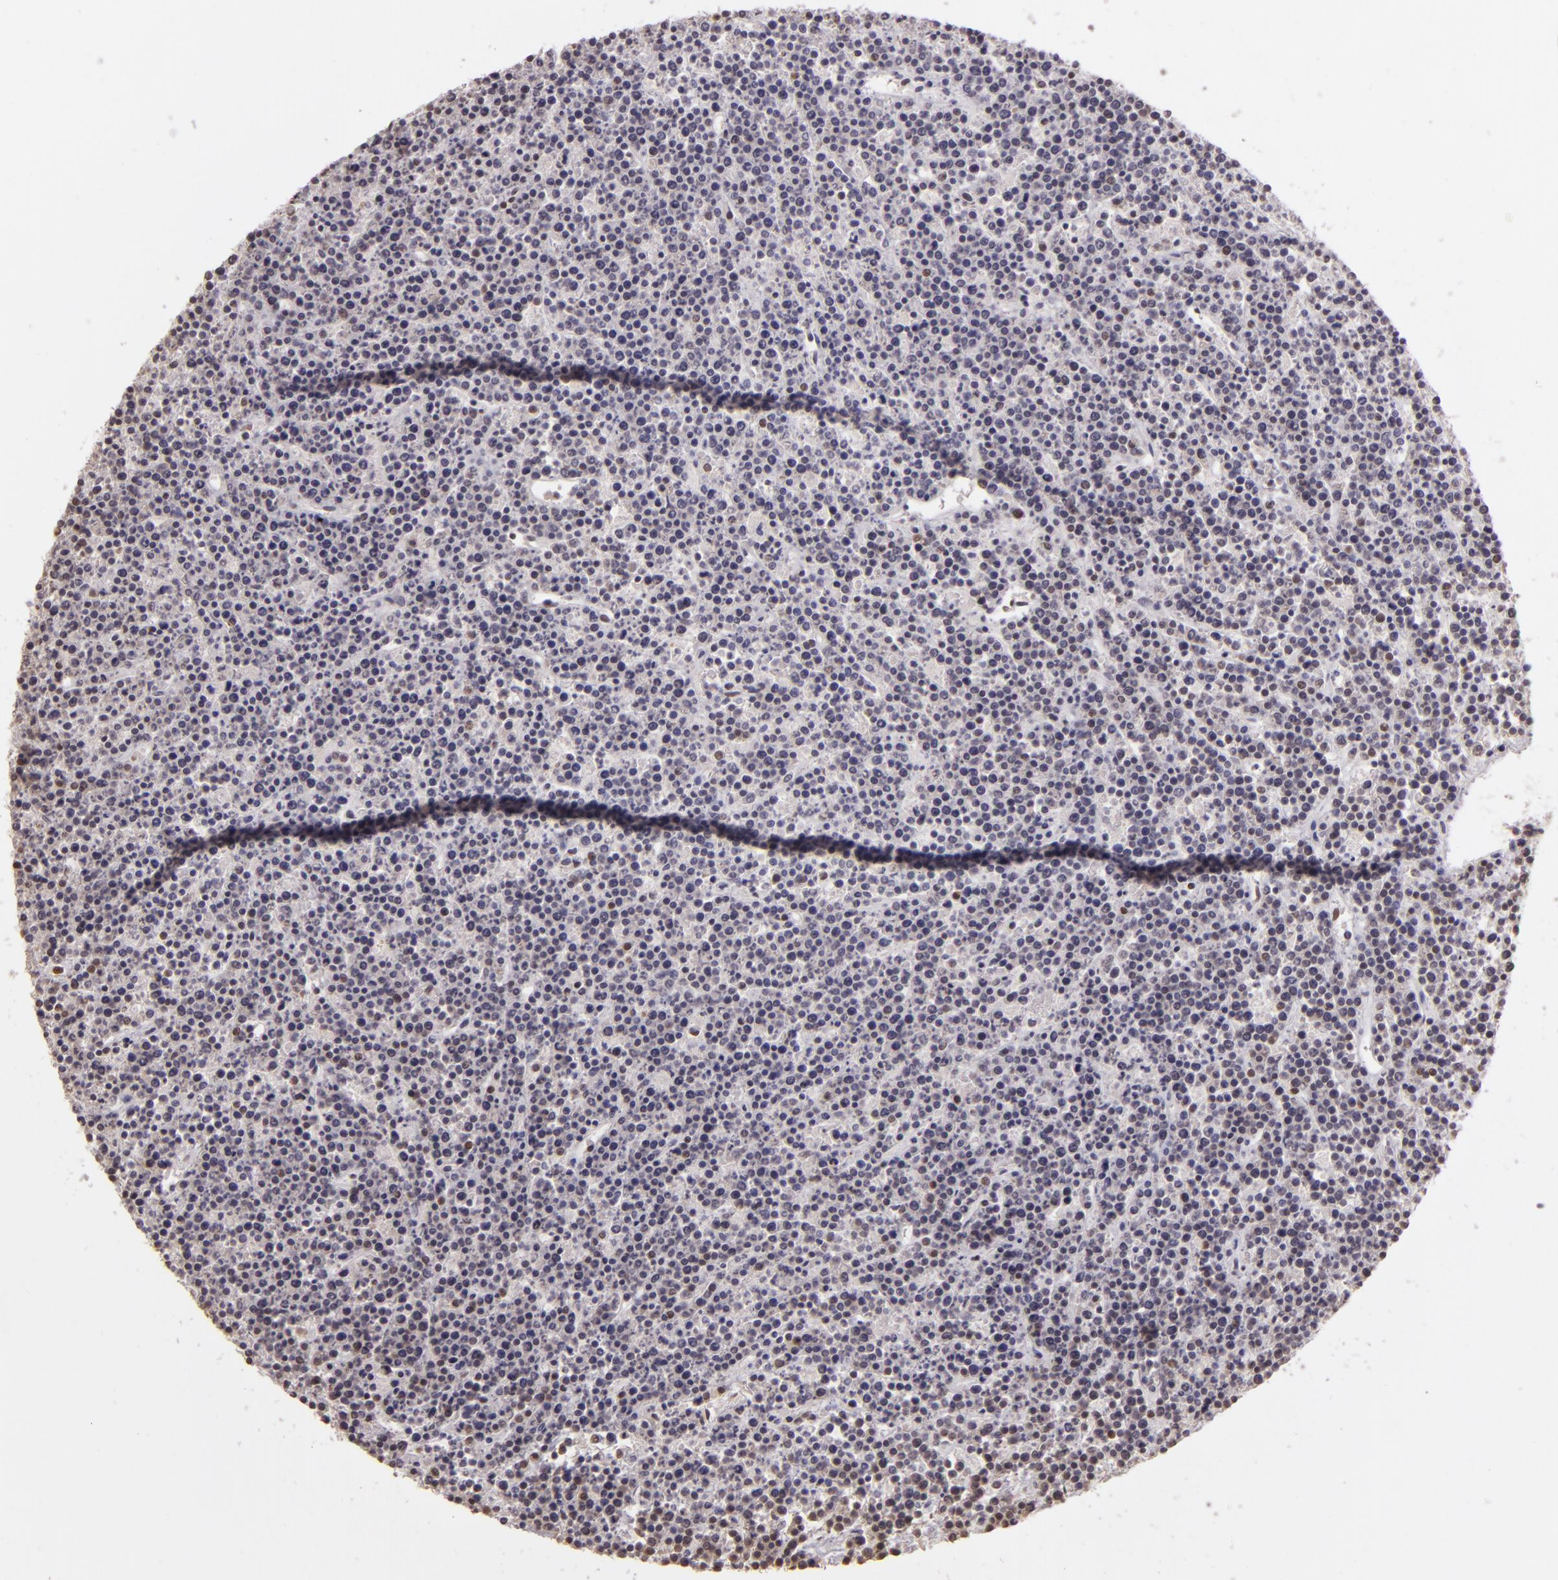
{"staining": {"intensity": "weak", "quantity": "25%-75%", "location": "nuclear"}, "tissue": "lymphoma", "cell_type": "Tumor cells", "image_type": "cancer", "snomed": [{"axis": "morphology", "description": "Malignant lymphoma, non-Hodgkin's type, High grade"}, {"axis": "topography", "description": "Ovary"}], "caption": "This histopathology image demonstrates IHC staining of human high-grade malignant lymphoma, non-Hodgkin's type, with low weak nuclear staining in approximately 25%-75% of tumor cells.", "gene": "PAPOLA", "patient": {"sex": "female", "age": 56}}